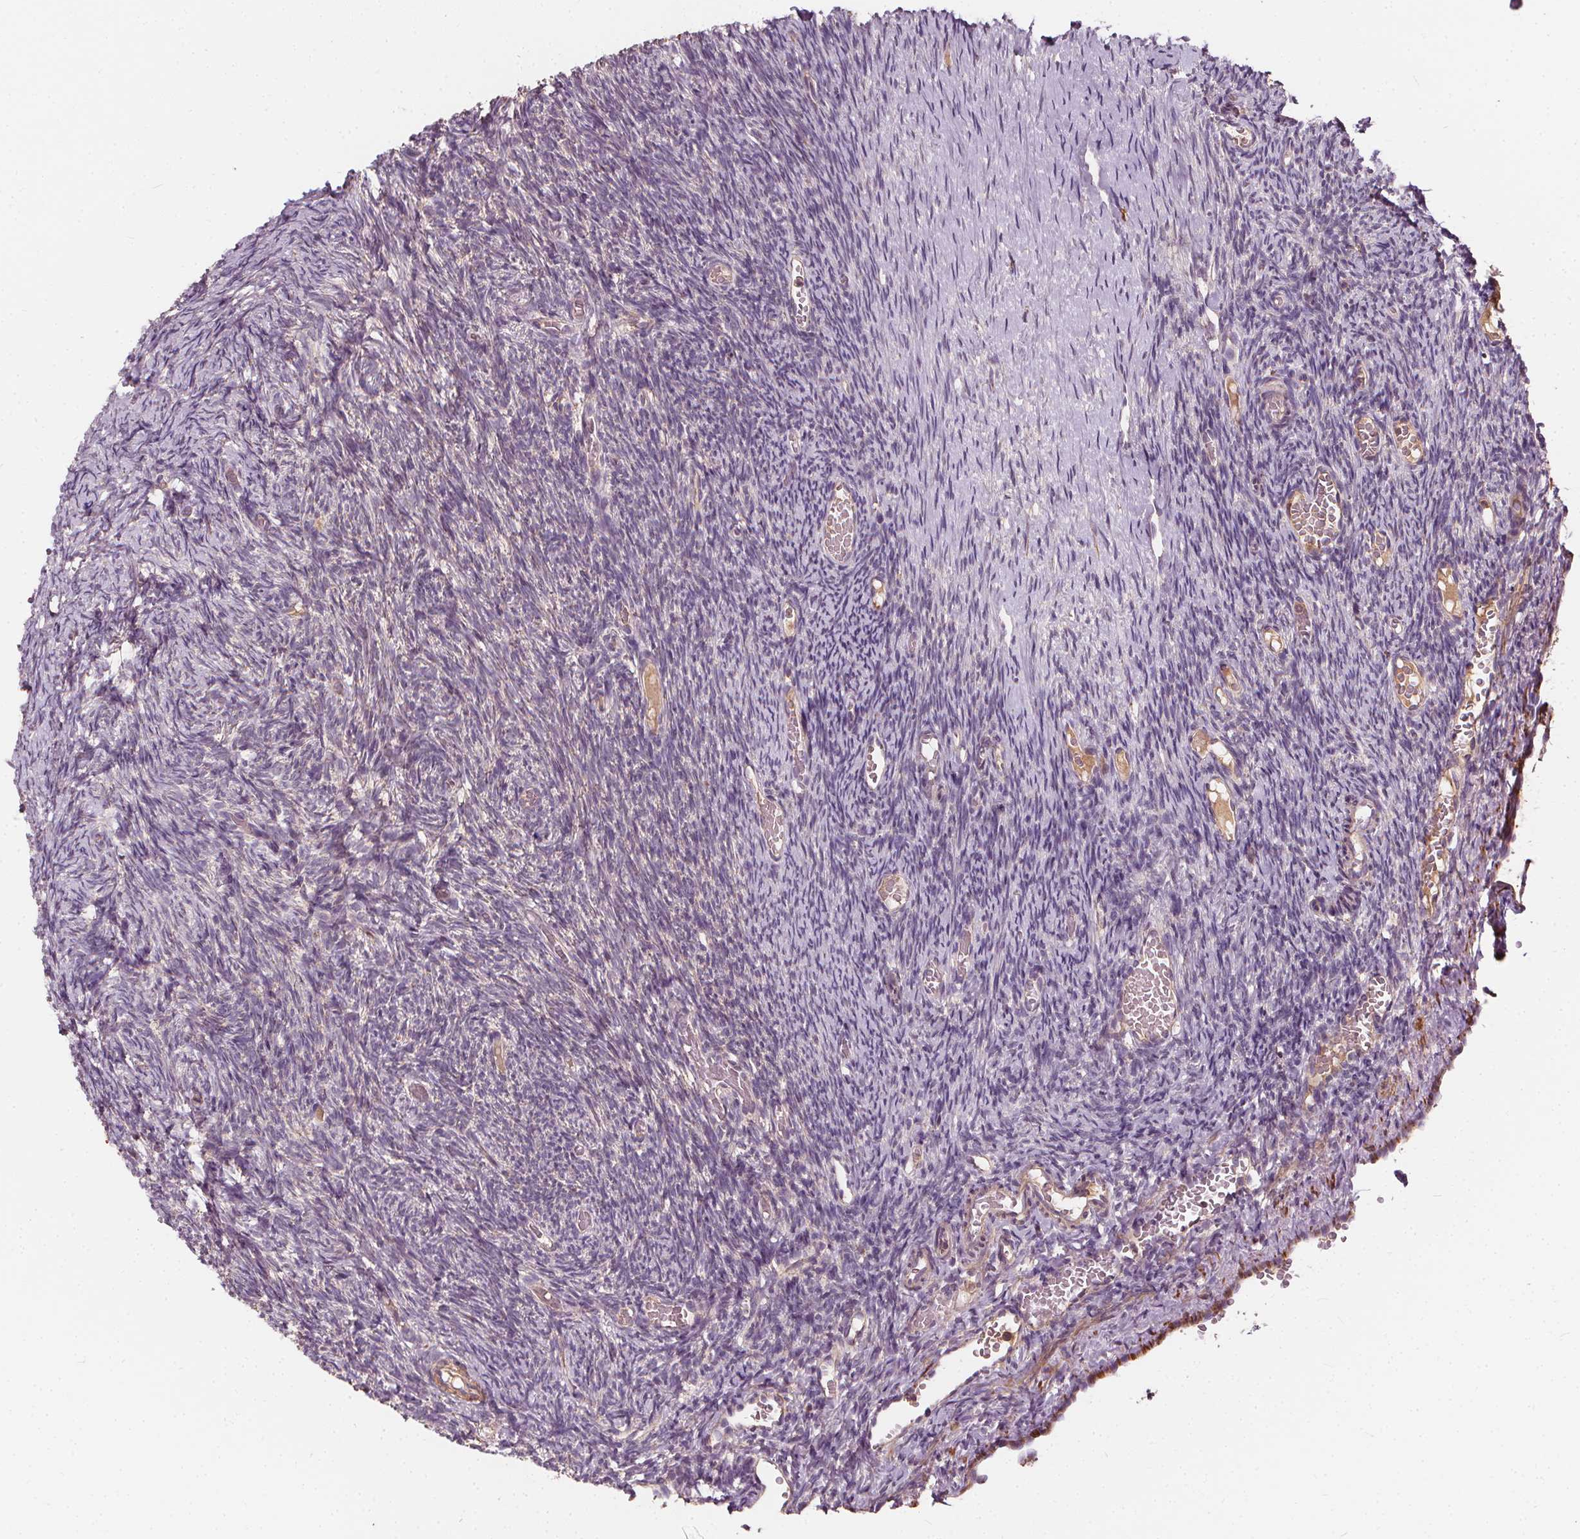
{"staining": {"intensity": "strong", "quantity": "25%-75%", "location": "cytoplasmic/membranous"}, "tissue": "ovary", "cell_type": "Follicle cells", "image_type": "normal", "snomed": [{"axis": "morphology", "description": "Normal tissue, NOS"}, {"axis": "topography", "description": "Ovary"}], "caption": "Approximately 25%-75% of follicle cells in unremarkable ovary show strong cytoplasmic/membranous protein expression as visualized by brown immunohistochemical staining.", "gene": "ORAI2", "patient": {"sex": "female", "age": 39}}